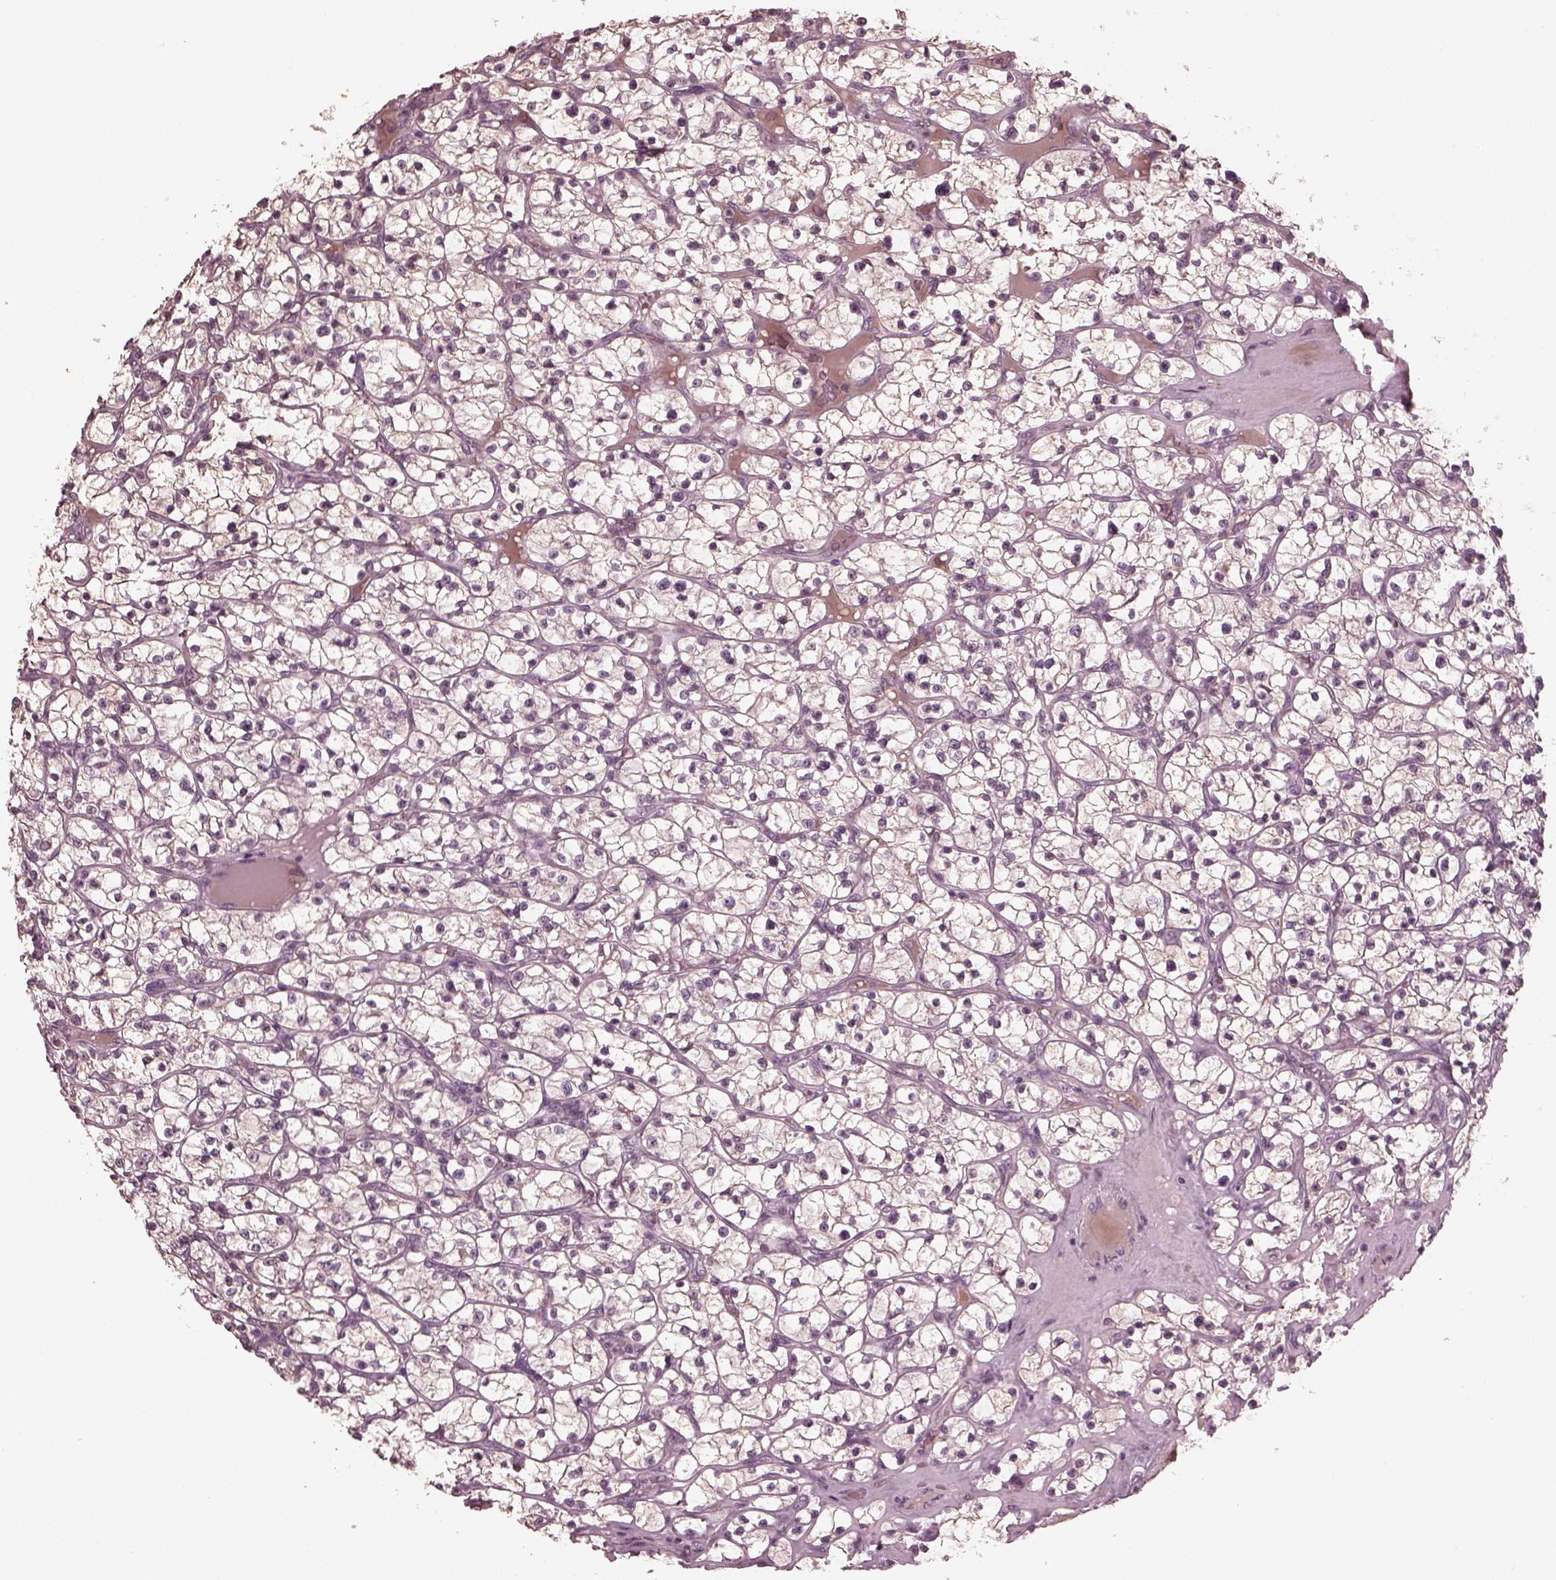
{"staining": {"intensity": "negative", "quantity": "none", "location": "none"}, "tissue": "renal cancer", "cell_type": "Tumor cells", "image_type": "cancer", "snomed": [{"axis": "morphology", "description": "Adenocarcinoma, NOS"}, {"axis": "topography", "description": "Kidney"}], "caption": "High magnification brightfield microscopy of renal cancer stained with DAB (3,3'-diaminobenzidine) (brown) and counterstained with hematoxylin (blue): tumor cells show no significant positivity. (DAB IHC, high magnification).", "gene": "PORCN", "patient": {"sex": "female", "age": 64}}